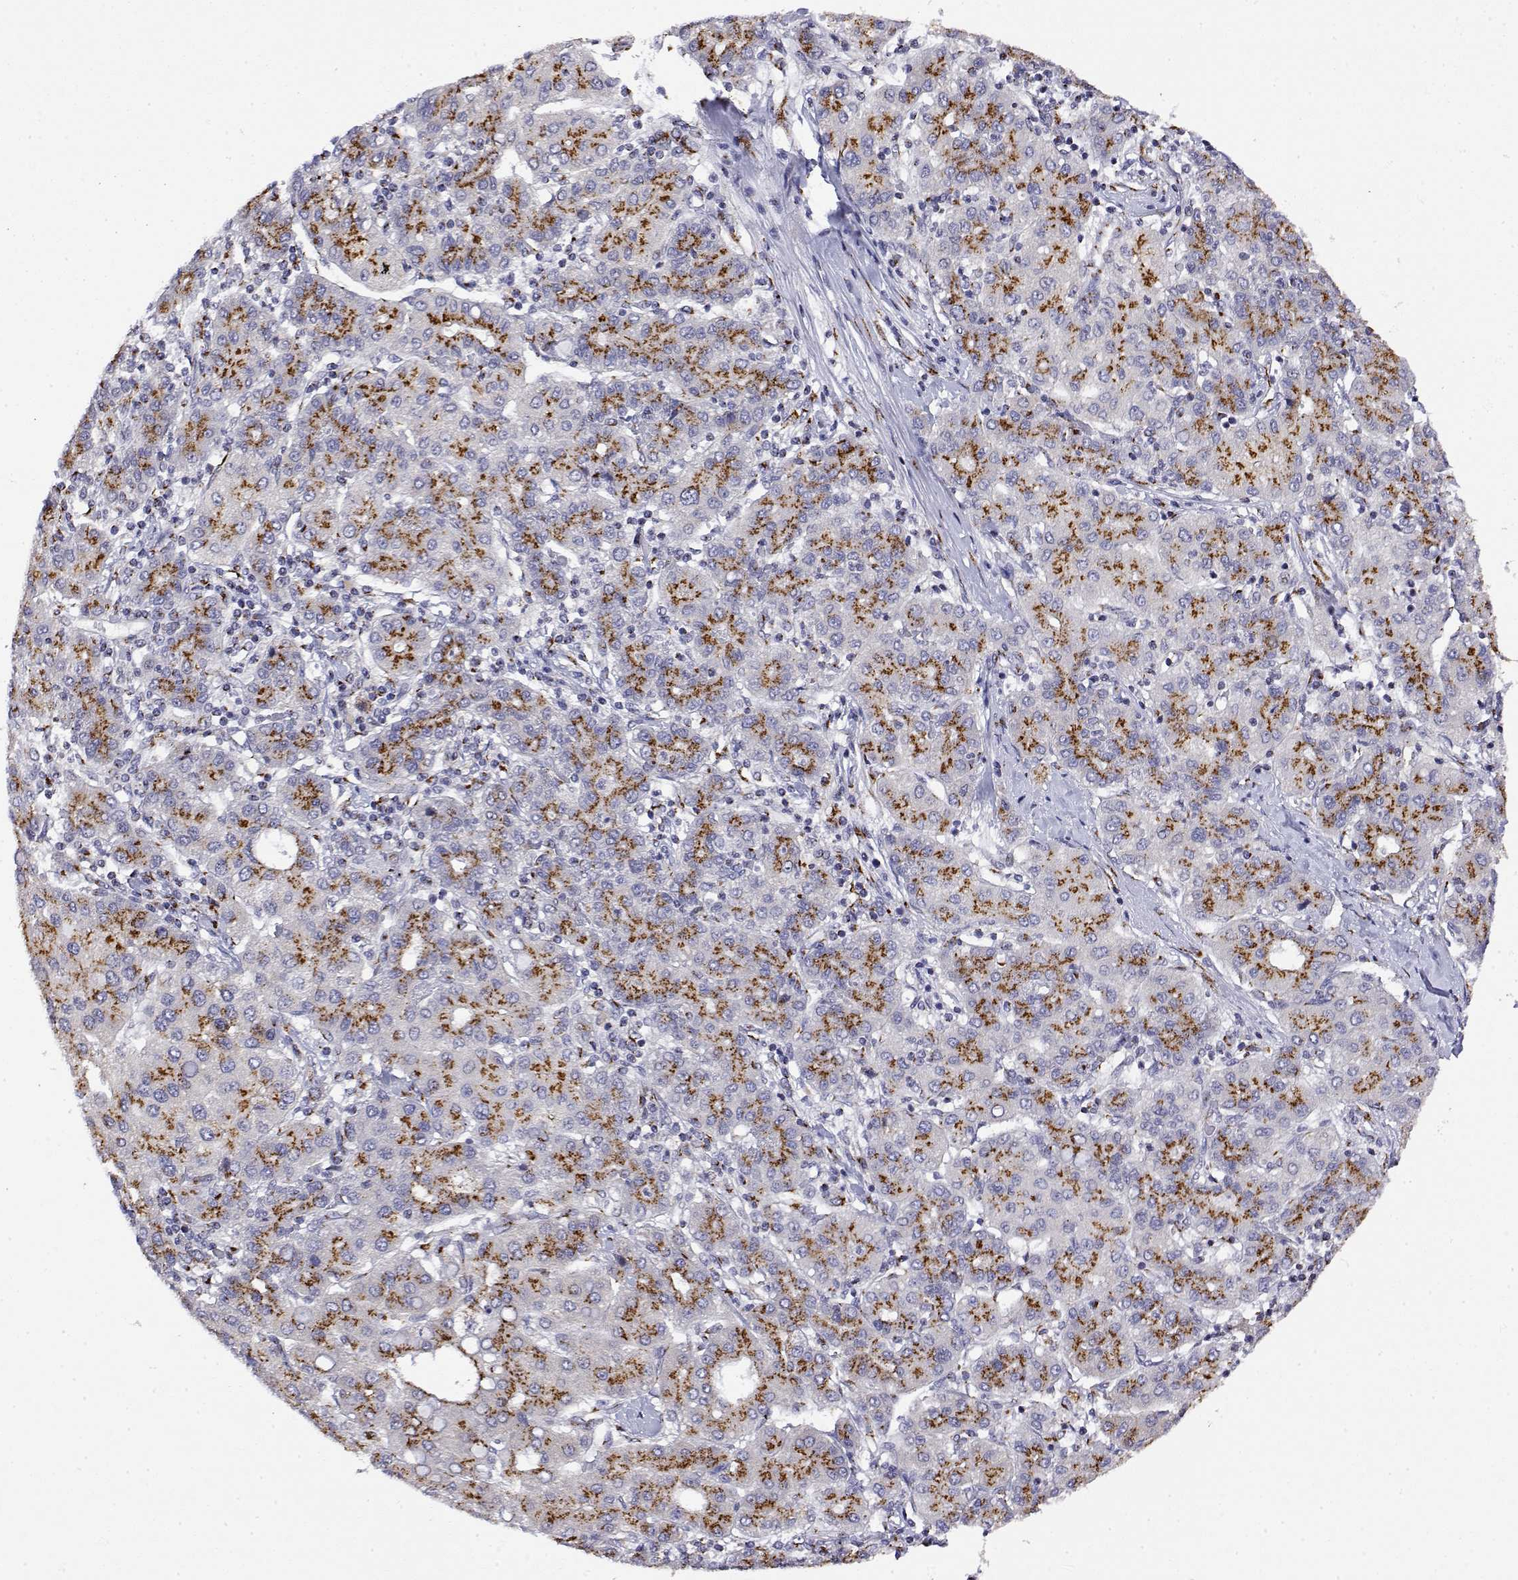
{"staining": {"intensity": "strong", "quantity": ">75%", "location": "cytoplasmic/membranous"}, "tissue": "liver cancer", "cell_type": "Tumor cells", "image_type": "cancer", "snomed": [{"axis": "morphology", "description": "Carcinoma, Hepatocellular, NOS"}, {"axis": "topography", "description": "Liver"}], "caption": "Hepatocellular carcinoma (liver) stained with a protein marker shows strong staining in tumor cells.", "gene": "YIPF3", "patient": {"sex": "male", "age": 65}}